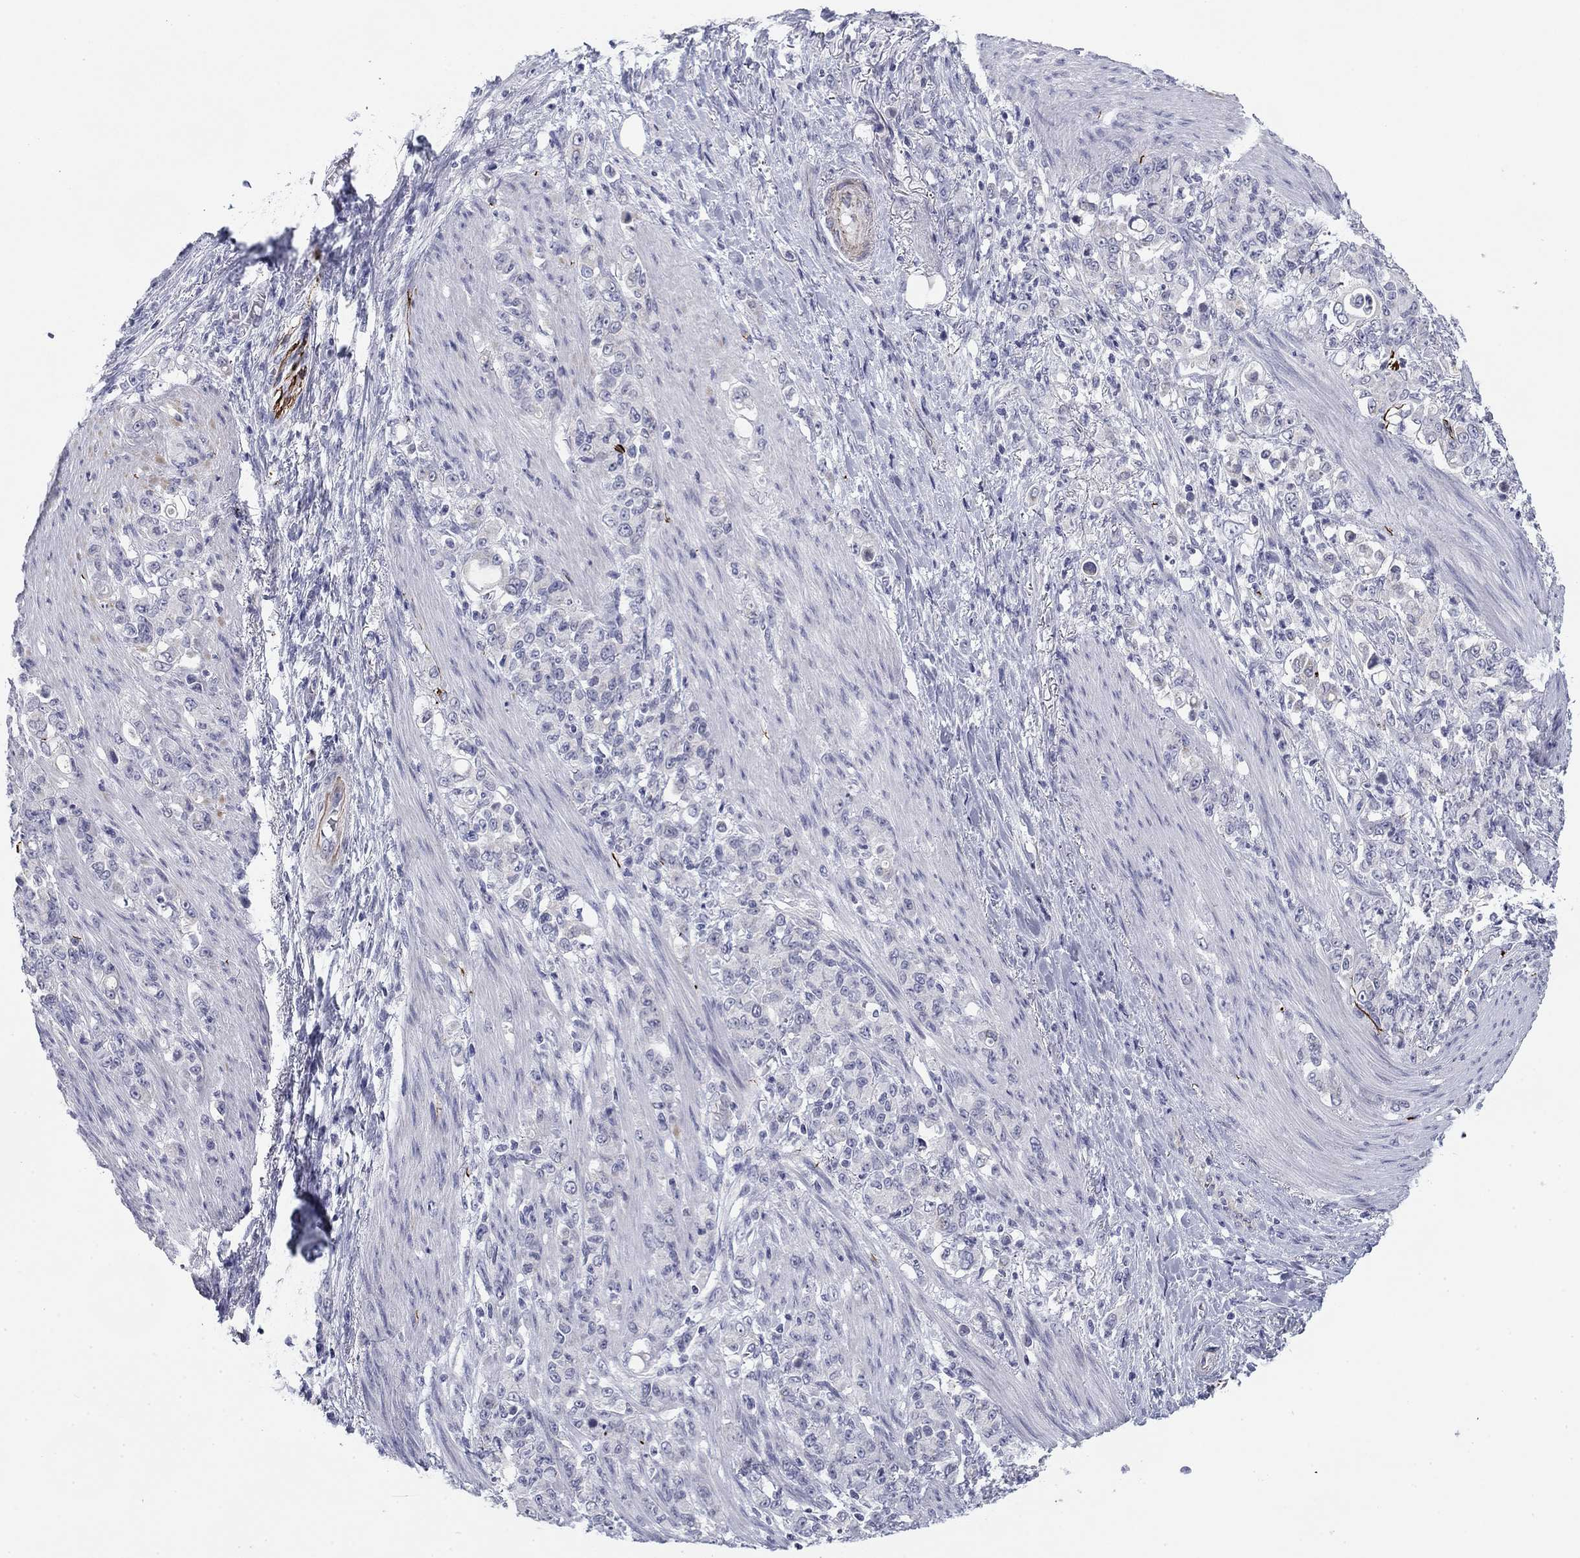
{"staining": {"intensity": "negative", "quantity": "none", "location": "none"}, "tissue": "stomach cancer", "cell_type": "Tumor cells", "image_type": "cancer", "snomed": [{"axis": "morphology", "description": "Adenocarcinoma, NOS"}, {"axis": "topography", "description": "Stomach"}], "caption": "IHC micrograph of neoplastic tissue: human adenocarcinoma (stomach) stained with DAB reveals no significant protein positivity in tumor cells.", "gene": "PRPH", "patient": {"sex": "female", "age": 79}}